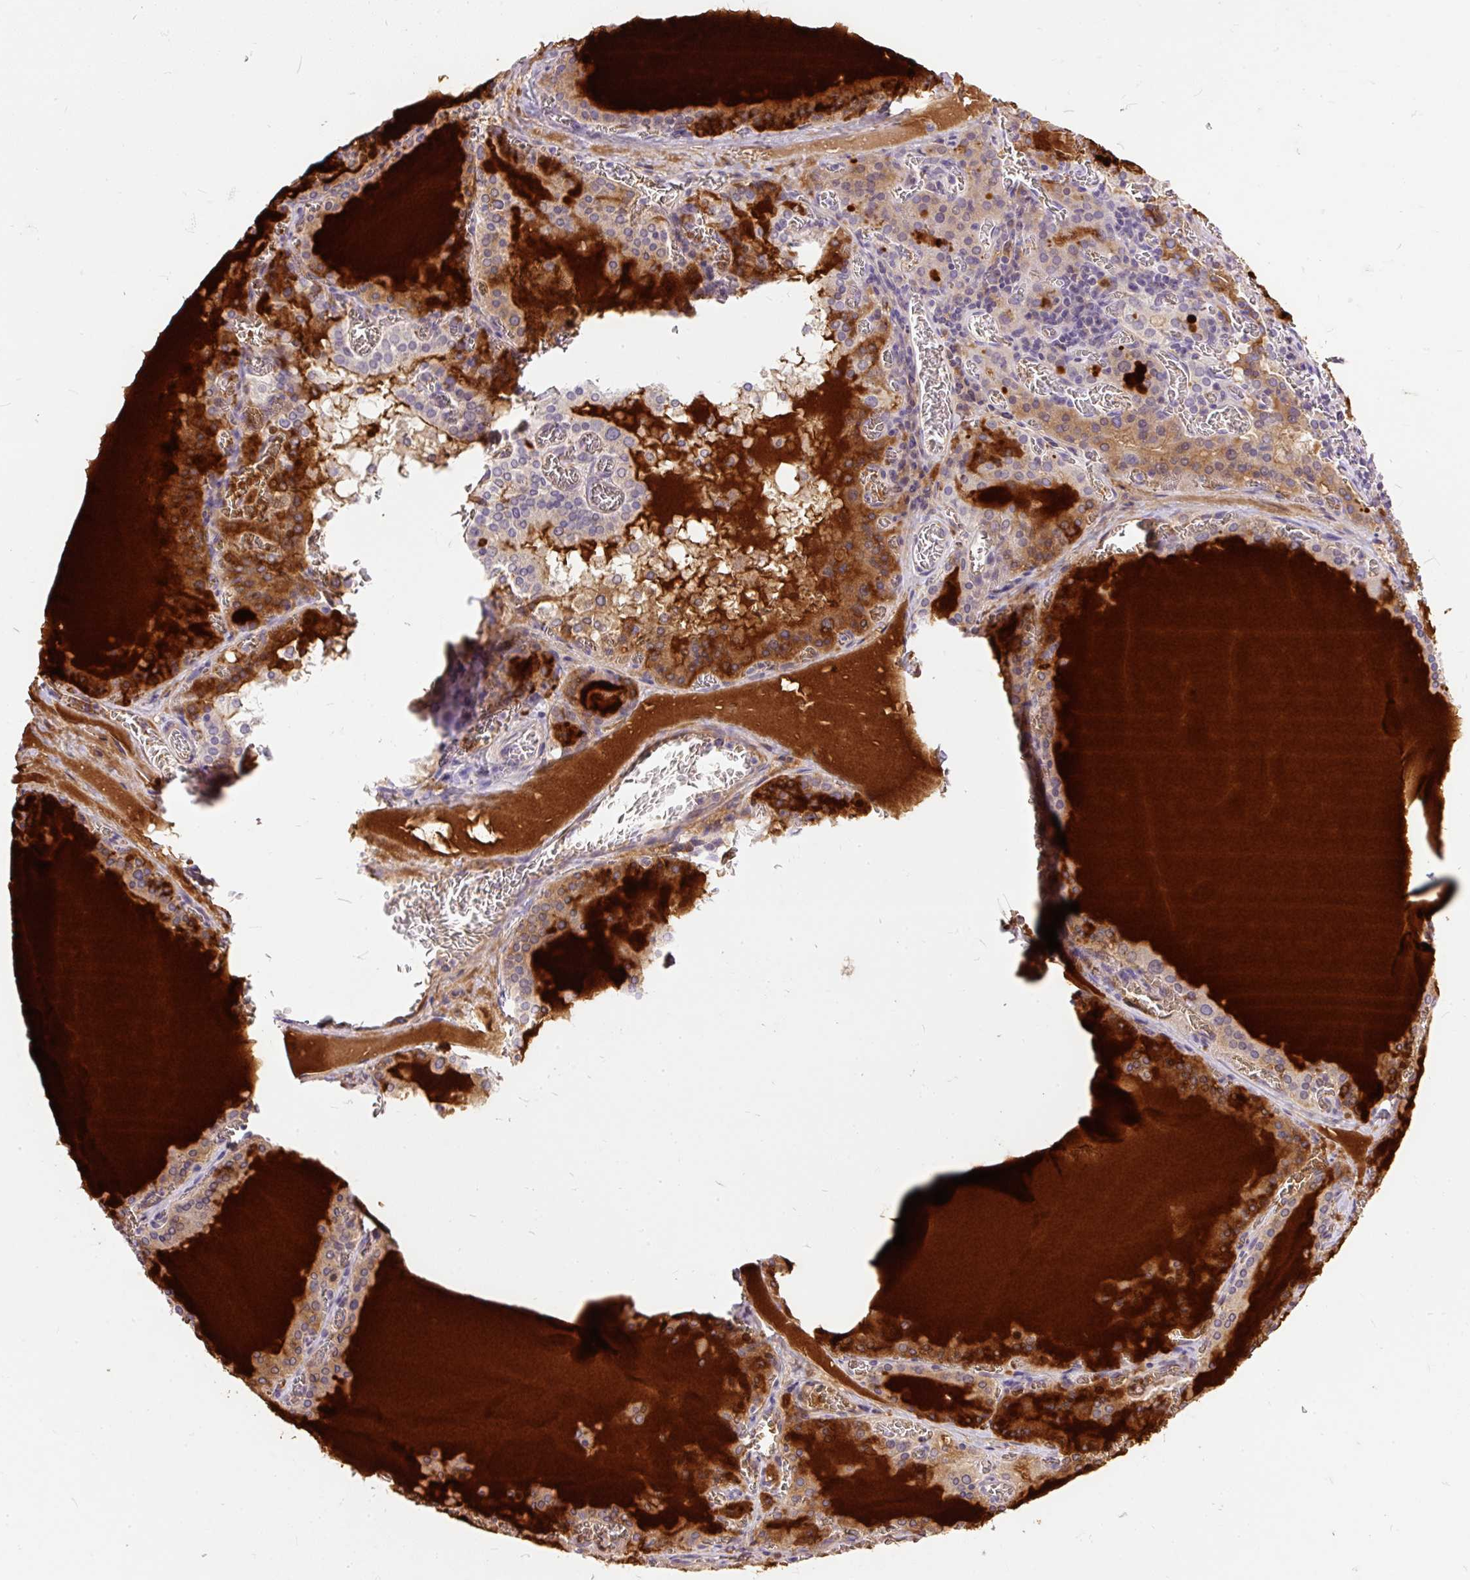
{"staining": {"intensity": "weak", "quantity": "<25%", "location": "cytoplasmic/membranous"}, "tissue": "thyroid gland", "cell_type": "Glandular cells", "image_type": "normal", "snomed": [{"axis": "morphology", "description": "Normal tissue, NOS"}, {"axis": "topography", "description": "Thyroid gland"}], "caption": "IHC of benign human thyroid gland shows no staining in glandular cells. The staining was performed using DAB (3,3'-diaminobenzidine) to visualize the protein expression in brown, while the nuclei were stained in blue with hematoxylin (Magnification: 20x).", "gene": "KRTAP20", "patient": {"sex": "female", "age": 30}}